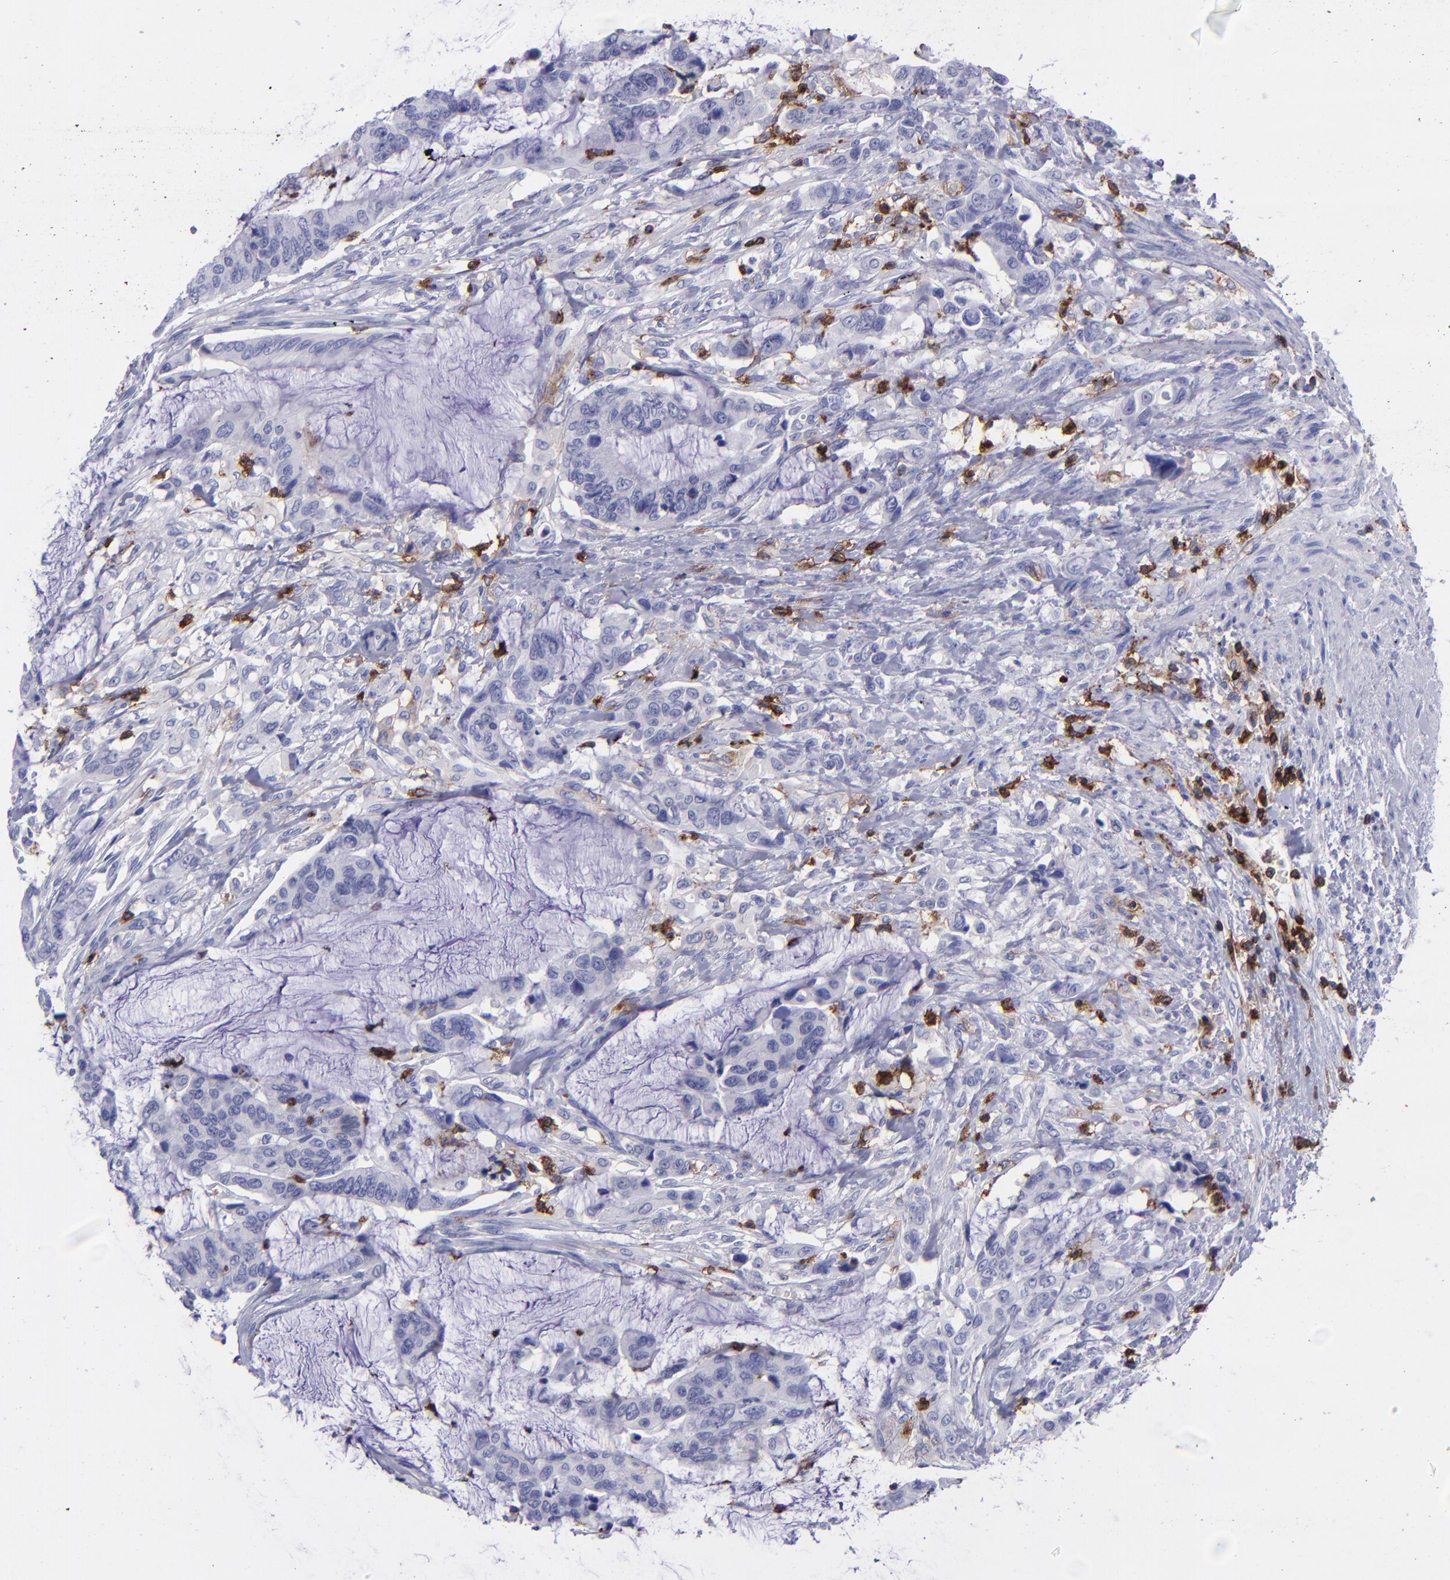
{"staining": {"intensity": "negative", "quantity": "none", "location": "none"}, "tissue": "colorectal cancer", "cell_type": "Tumor cells", "image_type": "cancer", "snomed": [{"axis": "morphology", "description": "Adenocarcinoma, NOS"}, {"axis": "topography", "description": "Rectum"}], "caption": "This is a micrograph of IHC staining of colorectal cancer (adenocarcinoma), which shows no staining in tumor cells.", "gene": "ICAM3", "patient": {"sex": "female", "age": 59}}